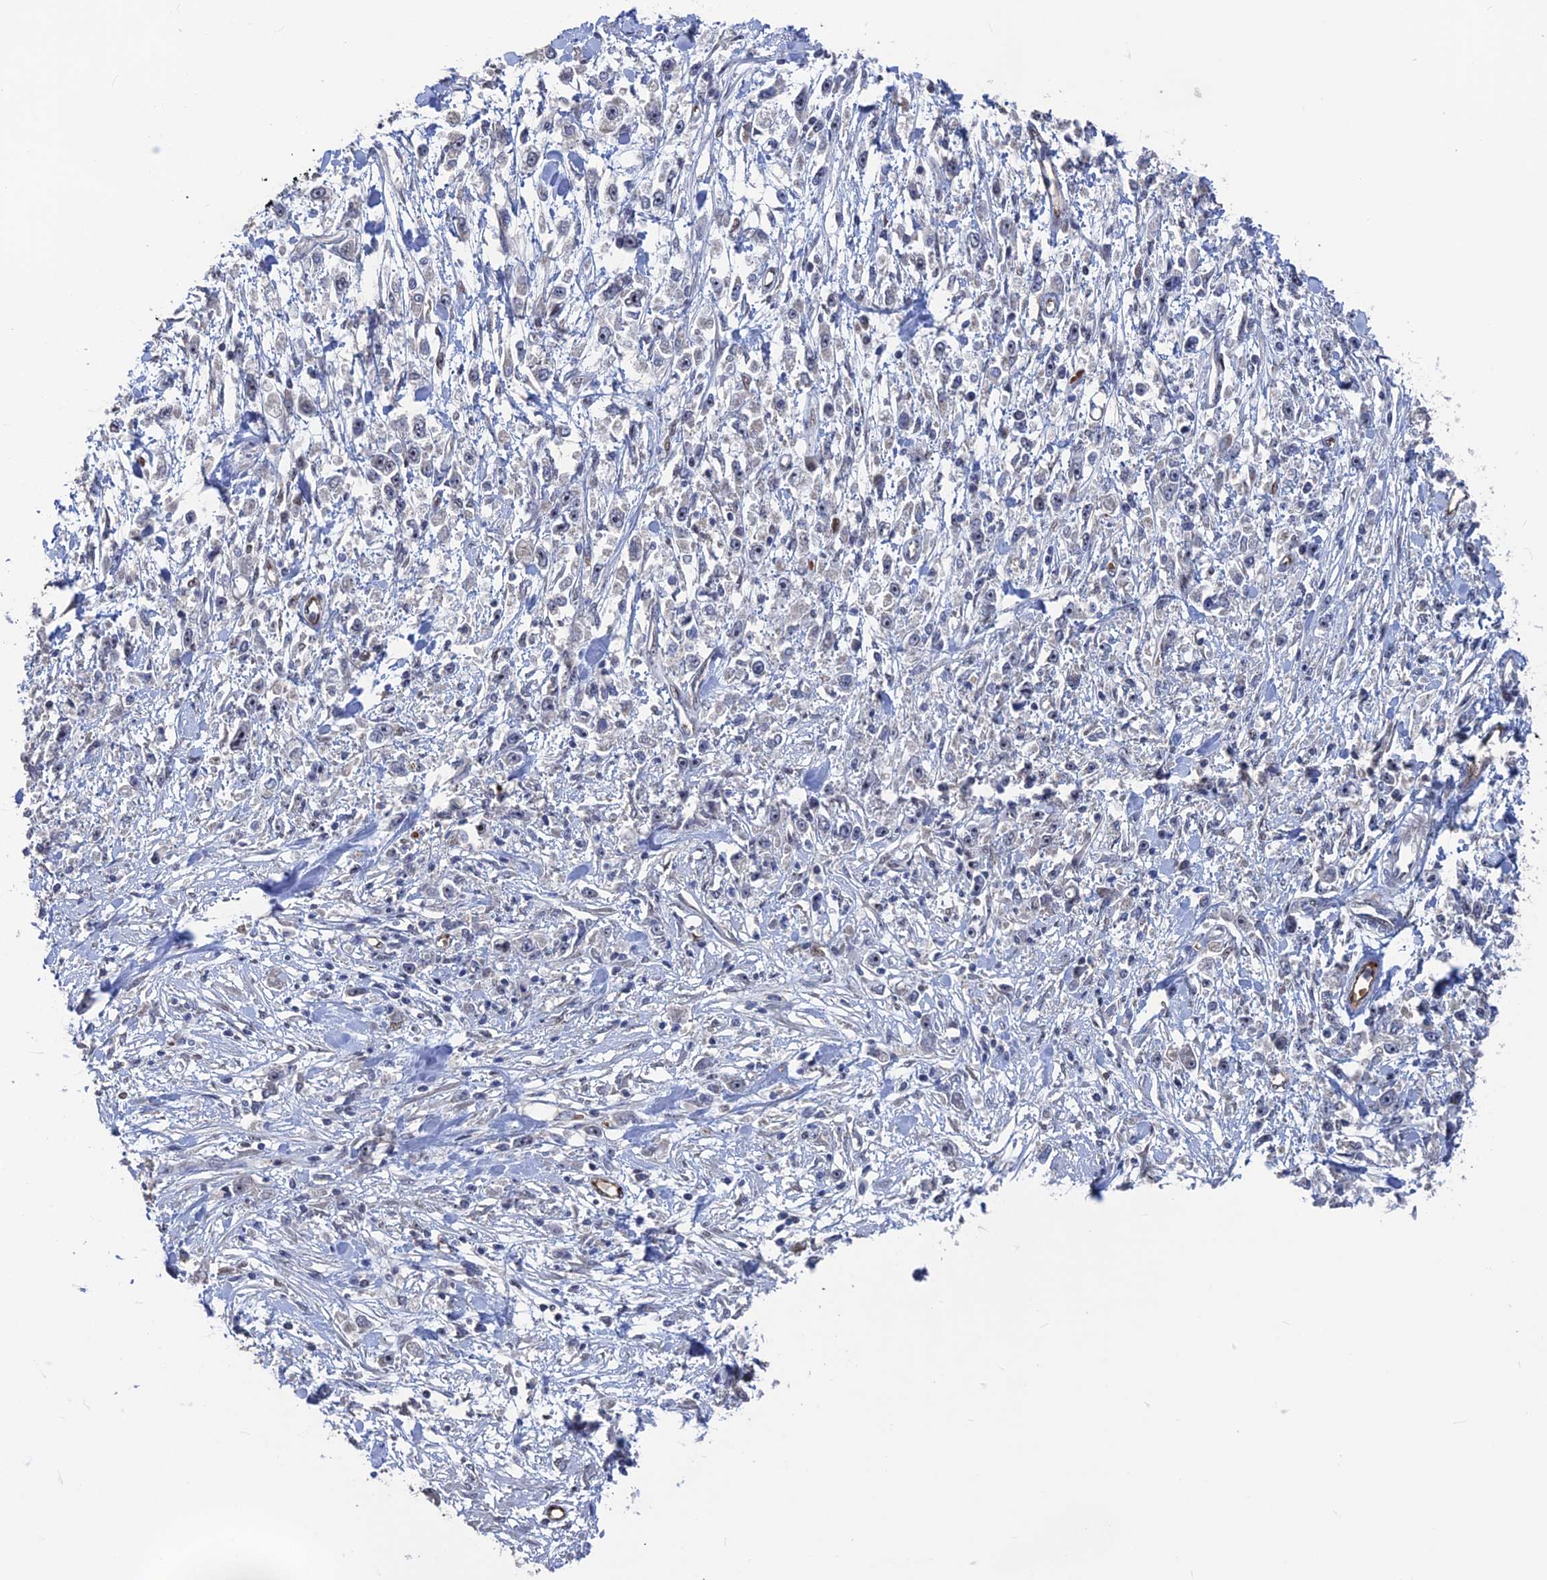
{"staining": {"intensity": "negative", "quantity": "none", "location": "none"}, "tissue": "stomach cancer", "cell_type": "Tumor cells", "image_type": "cancer", "snomed": [{"axis": "morphology", "description": "Adenocarcinoma, NOS"}, {"axis": "topography", "description": "Stomach"}], "caption": "Human adenocarcinoma (stomach) stained for a protein using IHC shows no expression in tumor cells.", "gene": "SH3D21", "patient": {"sex": "female", "age": 59}}